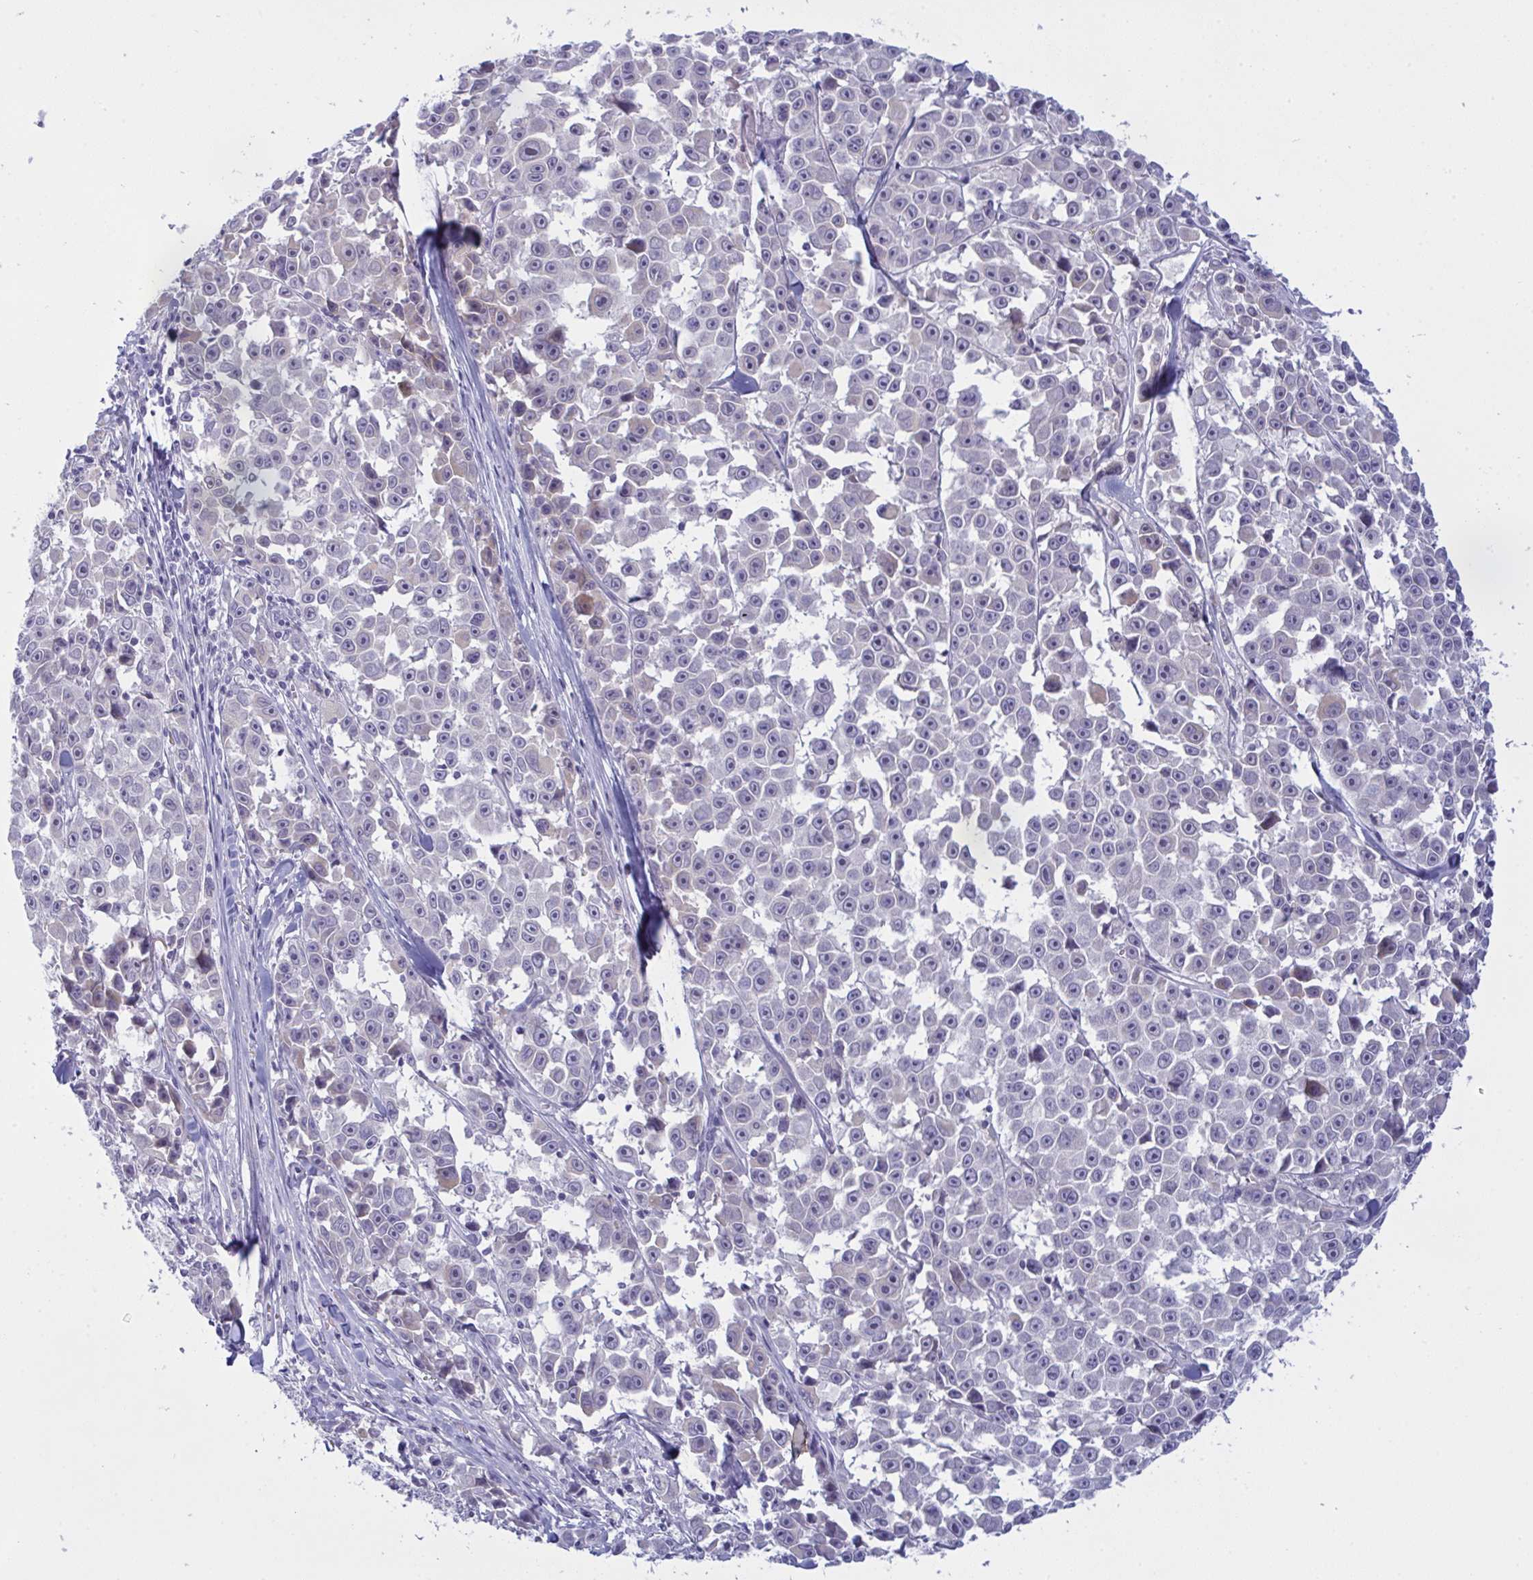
{"staining": {"intensity": "negative", "quantity": "none", "location": "none"}, "tissue": "melanoma", "cell_type": "Tumor cells", "image_type": "cancer", "snomed": [{"axis": "morphology", "description": "Malignant melanoma, NOS"}, {"axis": "topography", "description": "Skin"}], "caption": "Tumor cells are negative for brown protein staining in melanoma. (Brightfield microscopy of DAB immunohistochemistry at high magnification).", "gene": "TENT5D", "patient": {"sex": "female", "age": 66}}